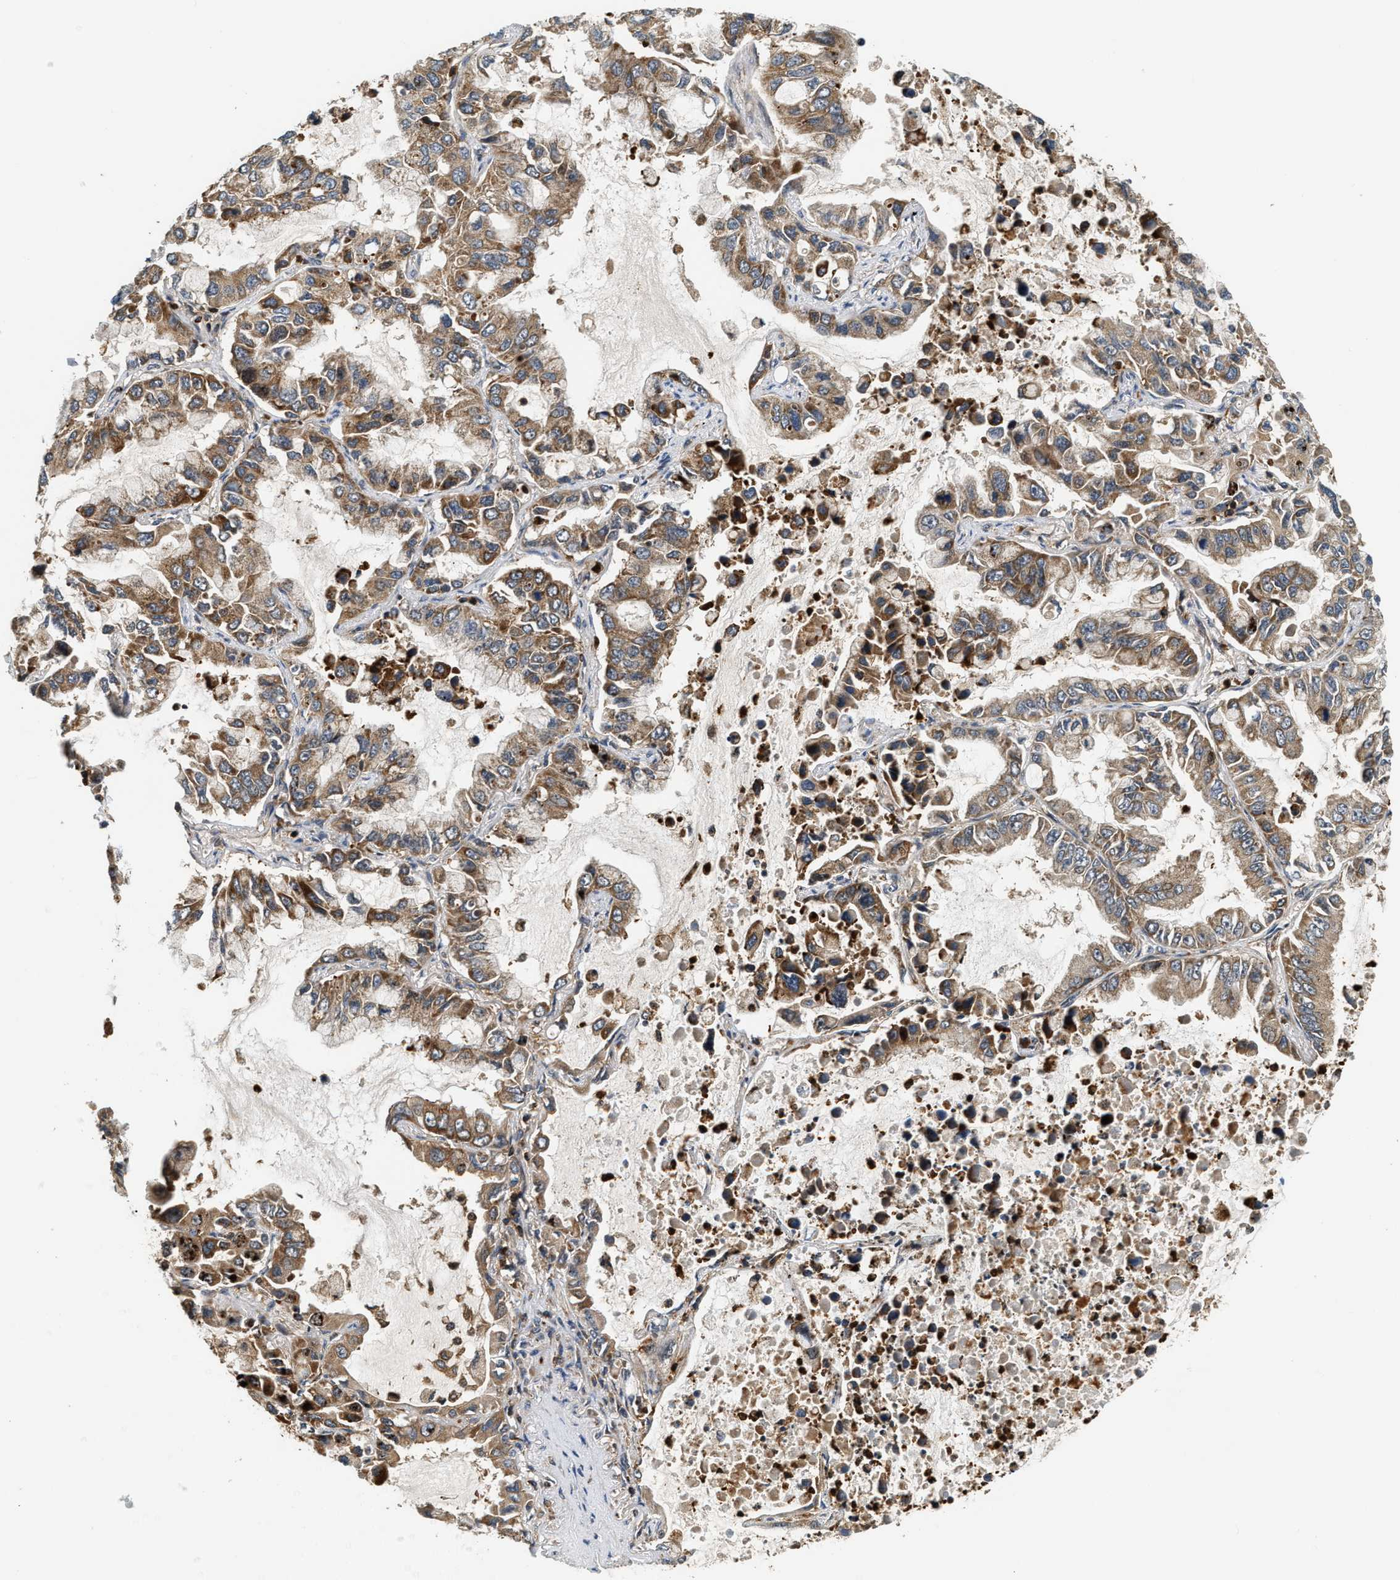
{"staining": {"intensity": "moderate", "quantity": ">75%", "location": "cytoplasmic/membranous"}, "tissue": "lung cancer", "cell_type": "Tumor cells", "image_type": "cancer", "snomed": [{"axis": "morphology", "description": "Adenocarcinoma, NOS"}, {"axis": "topography", "description": "Lung"}], "caption": "IHC of adenocarcinoma (lung) reveals medium levels of moderate cytoplasmic/membranous expression in approximately >75% of tumor cells.", "gene": "SNX5", "patient": {"sex": "male", "age": 64}}